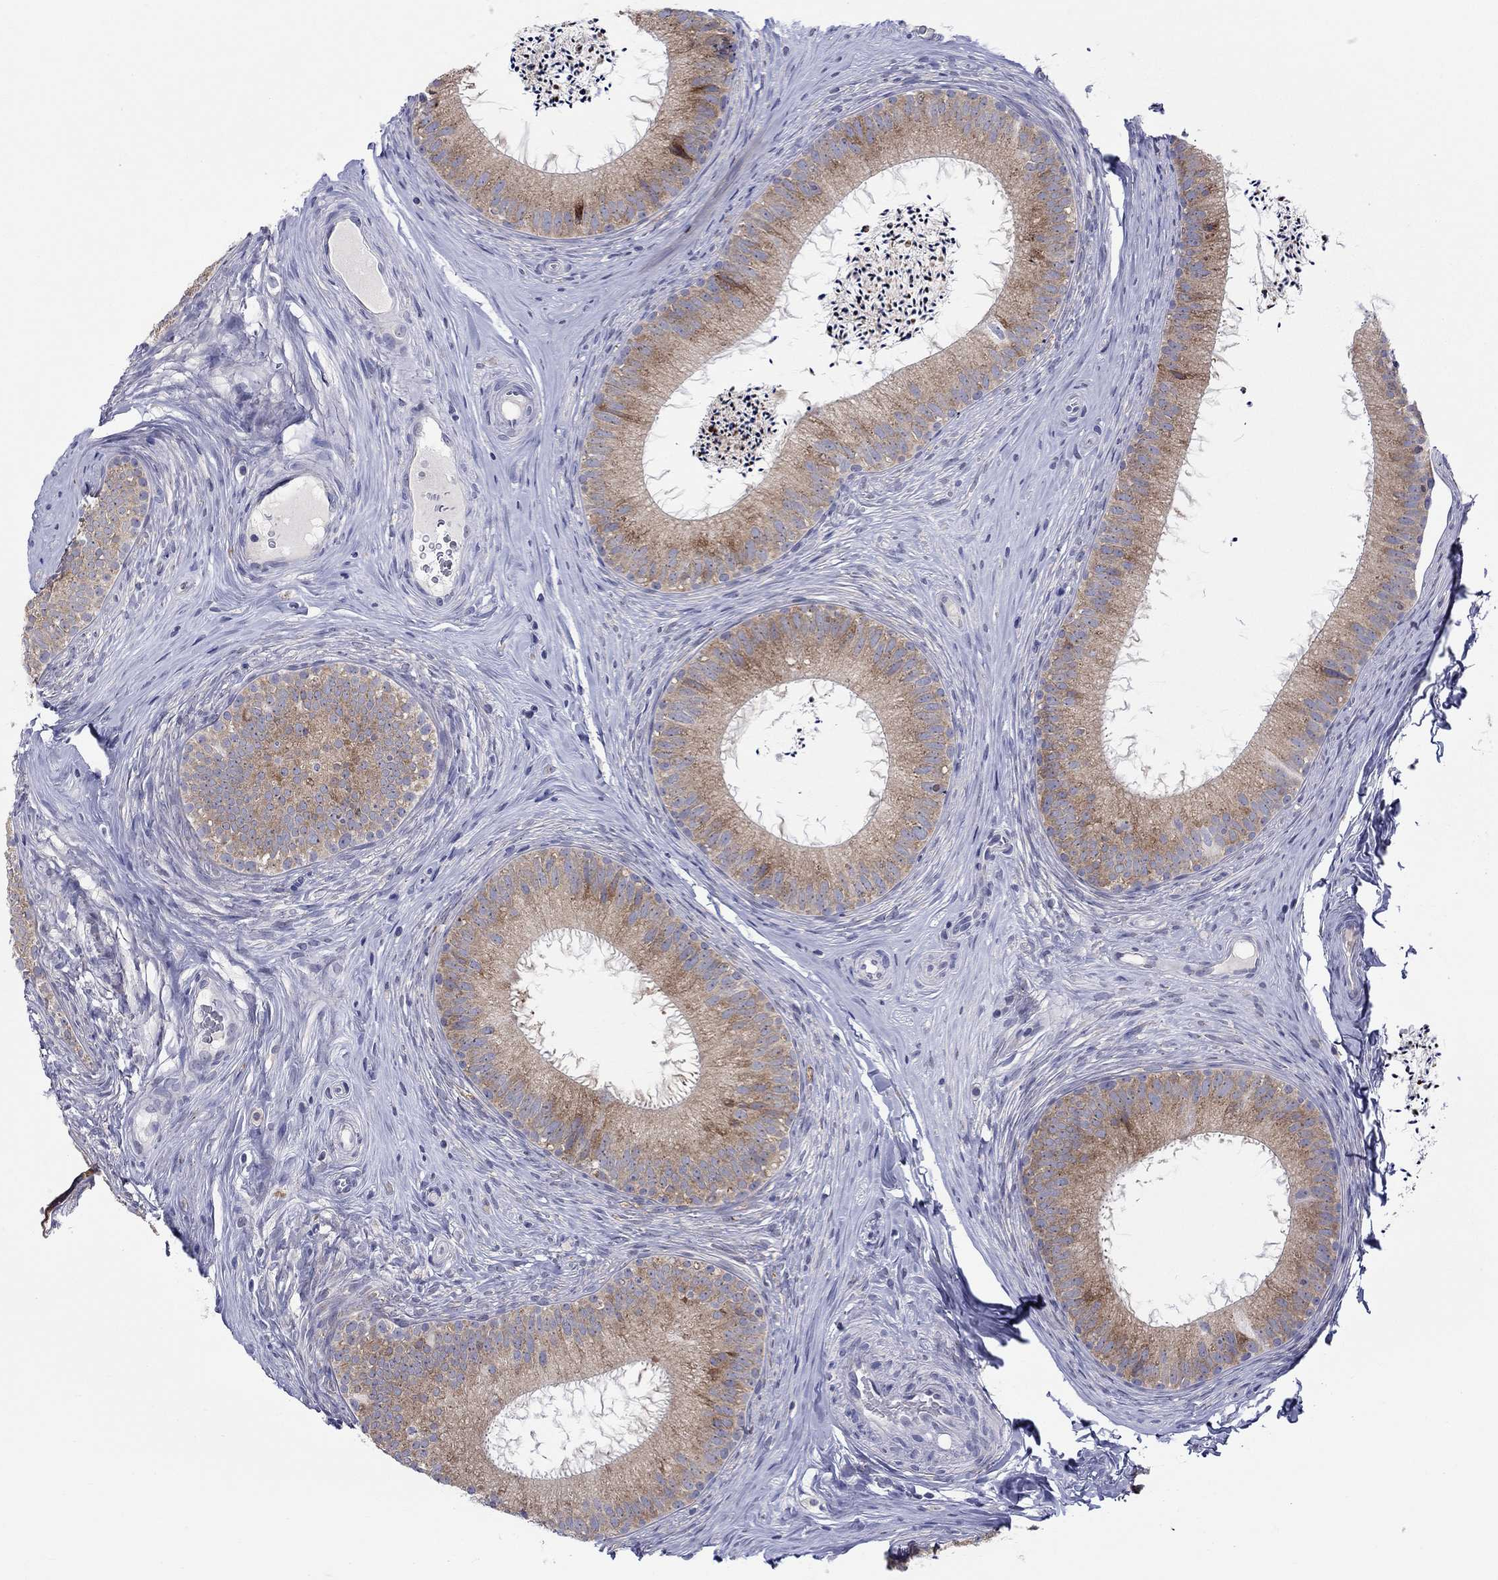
{"staining": {"intensity": "strong", "quantity": "25%-75%", "location": "cytoplasmic/membranous"}, "tissue": "epididymis", "cell_type": "Glandular cells", "image_type": "normal", "snomed": [{"axis": "morphology", "description": "Normal tissue, NOS"}, {"axis": "morphology", "description": "Carcinoma, Embryonal, NOS"}, {"axis": "topography", "description": "Testis"}, {"axis": "topography", "description": "Epididymis"}], "caption": "Epididymis stained with a brown dye shows strong cytoplasmic/membranous positive positivity in about 25%-75% of glandular cells.", "gene": "QRFPR", "patient": {"sex": "male", "age": 24}}